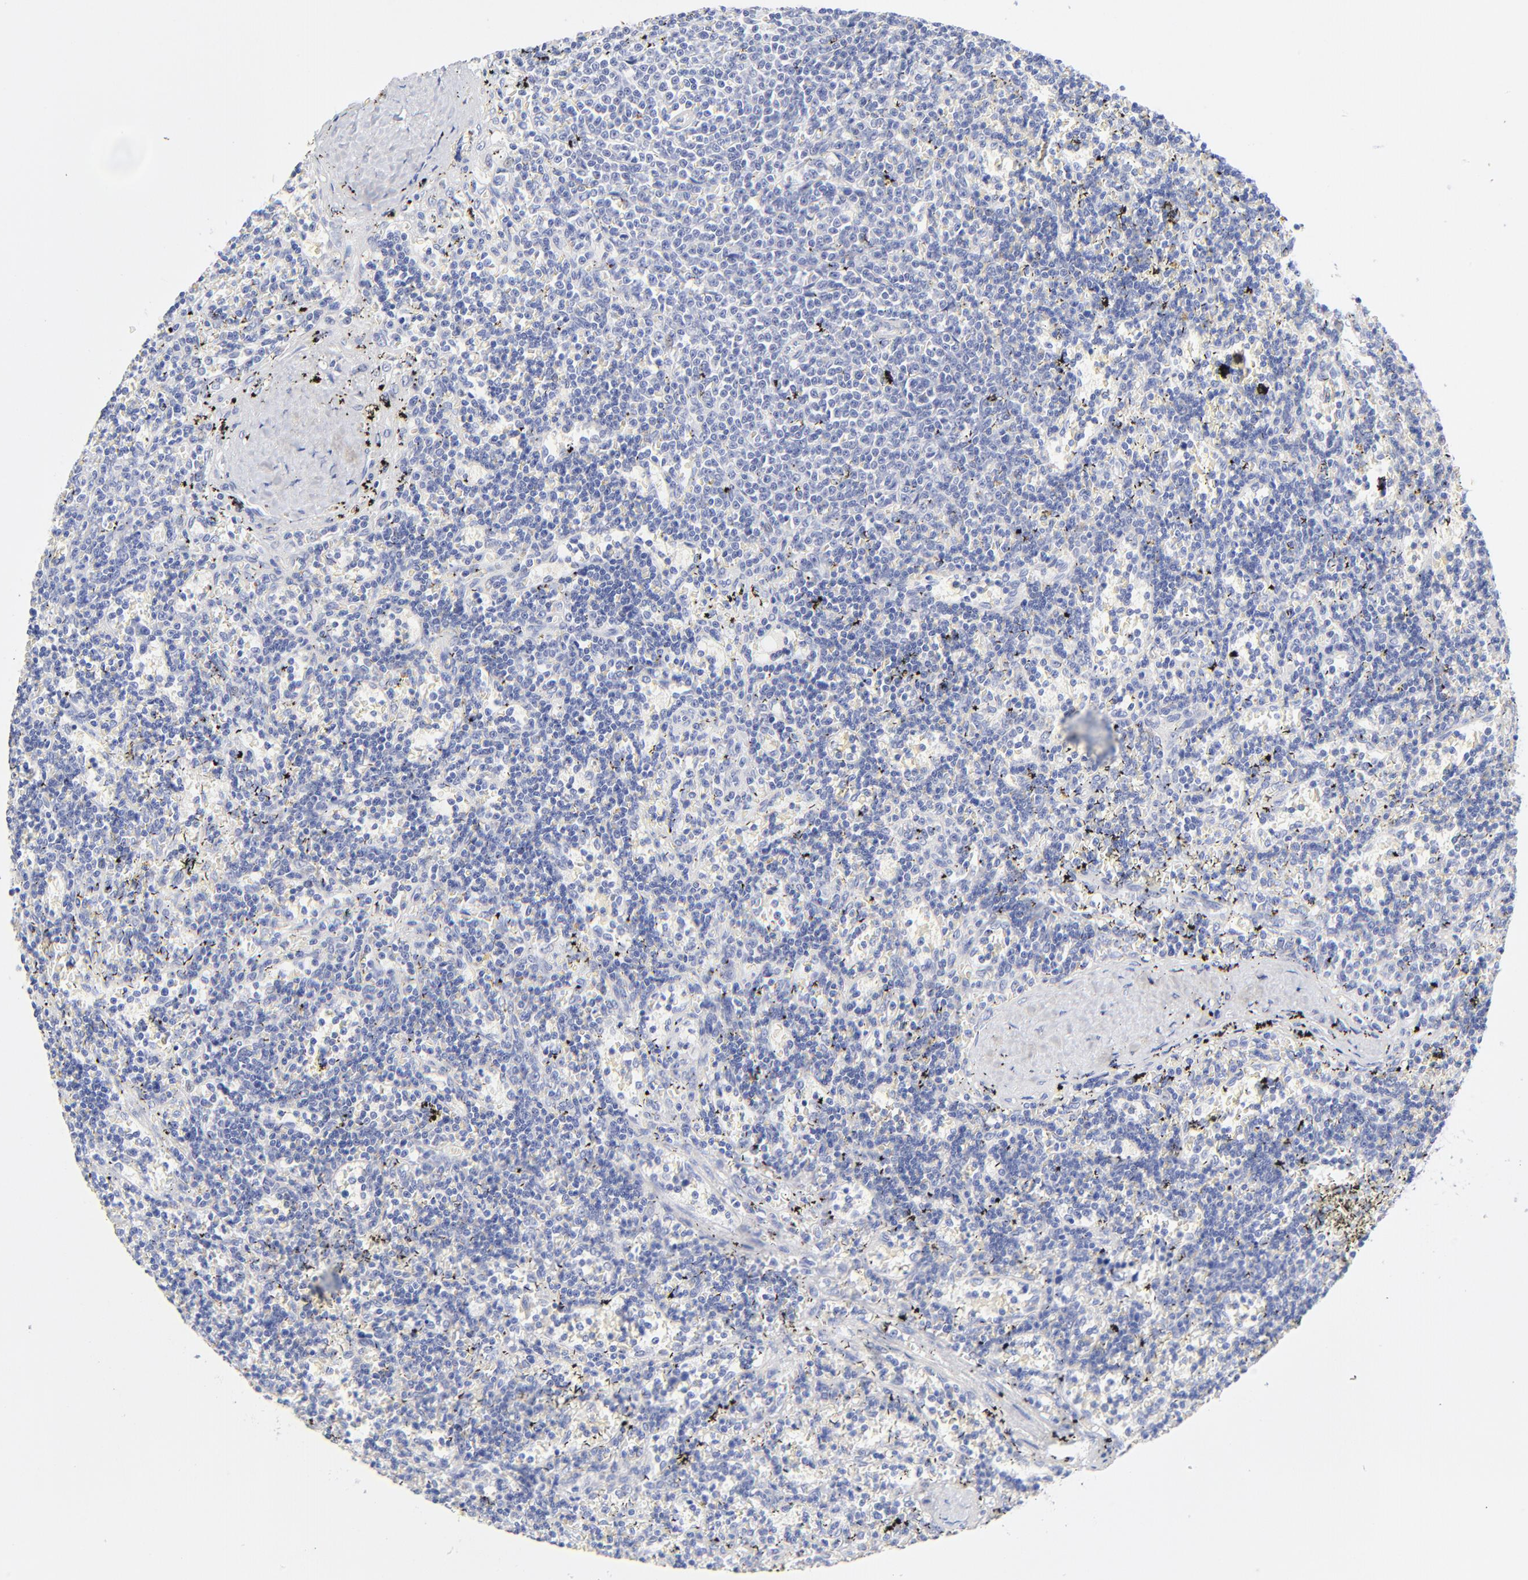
{"staining": {"intensity": "negative", "quantity": "none", "location": "none"}, "tissue": "lymphoma", "cell_type": "Tumor cells", "image_type": "cancer", "snomed": [{"axis": "morphology", "description": "Malignant lymphoma, non-Hodgkin's type, Low grade"}, {"axis": "topography", "description": "Spleen"}], "caption": "This is a micrograph of IHC staining of low-grade malignant lymphoma, non-Hodgkin's type, which shows no expression in tumor cells. Brightfield microscopy of immunohistochemistry (IHC) stained with DAB (brown) and hematoxylin (blue), captured at high magnification.", "gene": "SULT4A1", "patient": {"sex": "male", "age": 60}}